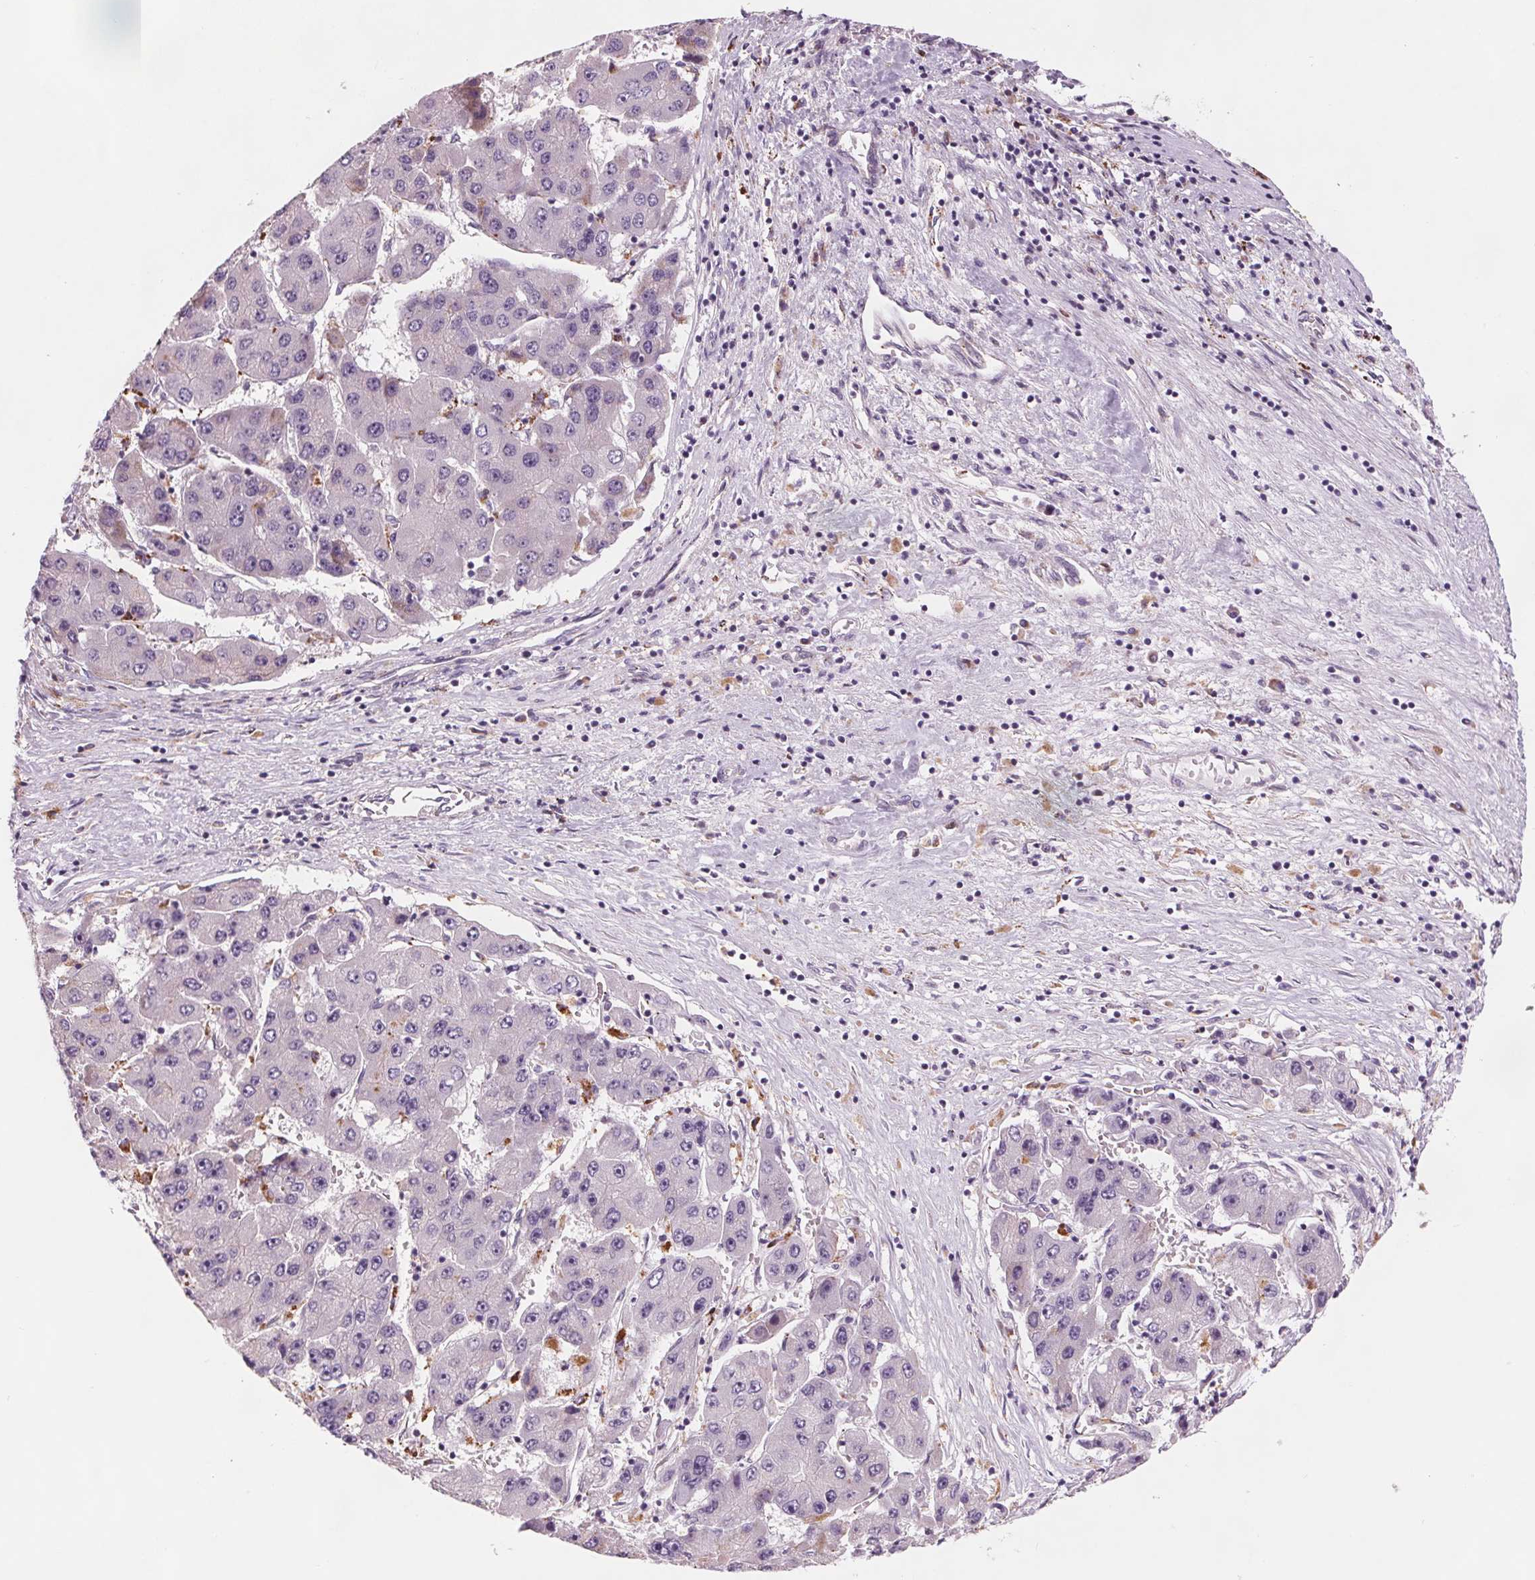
{"staining": {"intensity": "negative", "quantity": "none", "location": "none"}, "tissue": "liver cancer", "cell_type": "Tumor cells", "image_type": "cancer", "snomed": [{"axis": "morphology", "description": "Carcinoma, Hepatocellular, NOS"}, {"axis": "topography", "description": "Liver"}], "caption": "Image shows no significant protein positivity in tumor cells of liver cancer.", "gene": "SAMD5", "patient": {"sex": "female", "age": 61}}